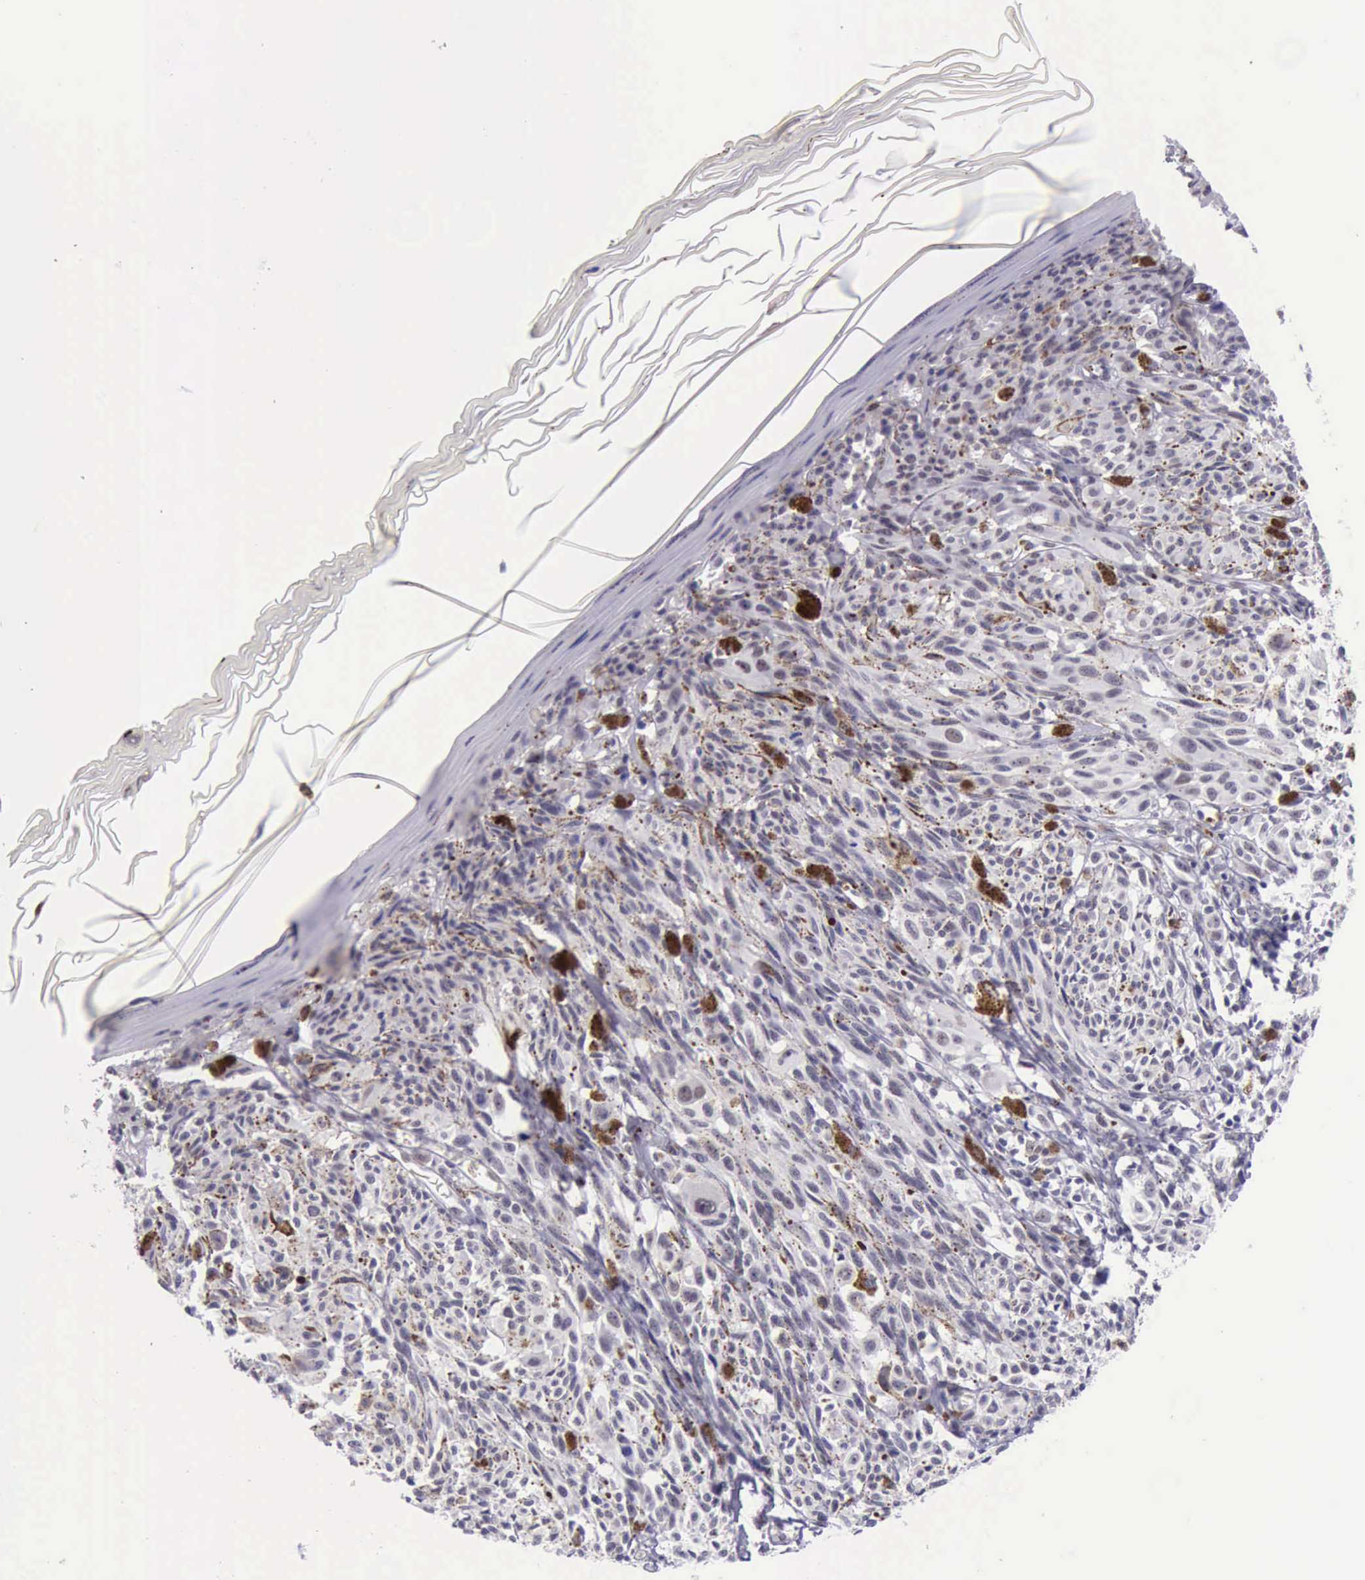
{"staining": {"intensity": "negative", "quantity": "none", "location": "none"}, "tissue": "melanoma", "cell_type": "Tumor cells", "image_type": "cancer", "snomed": [{"axis": "morphology", "description": "Malignant melanoma, NOS"}, {"axis": "topography", "description": "Skin"}], "caption": "Immunohistochemistry (IHC) of human melanoma reveals no expression in tumor cells.", "gene": "EP300", "patient": {"sex": "female", "age": 72}}